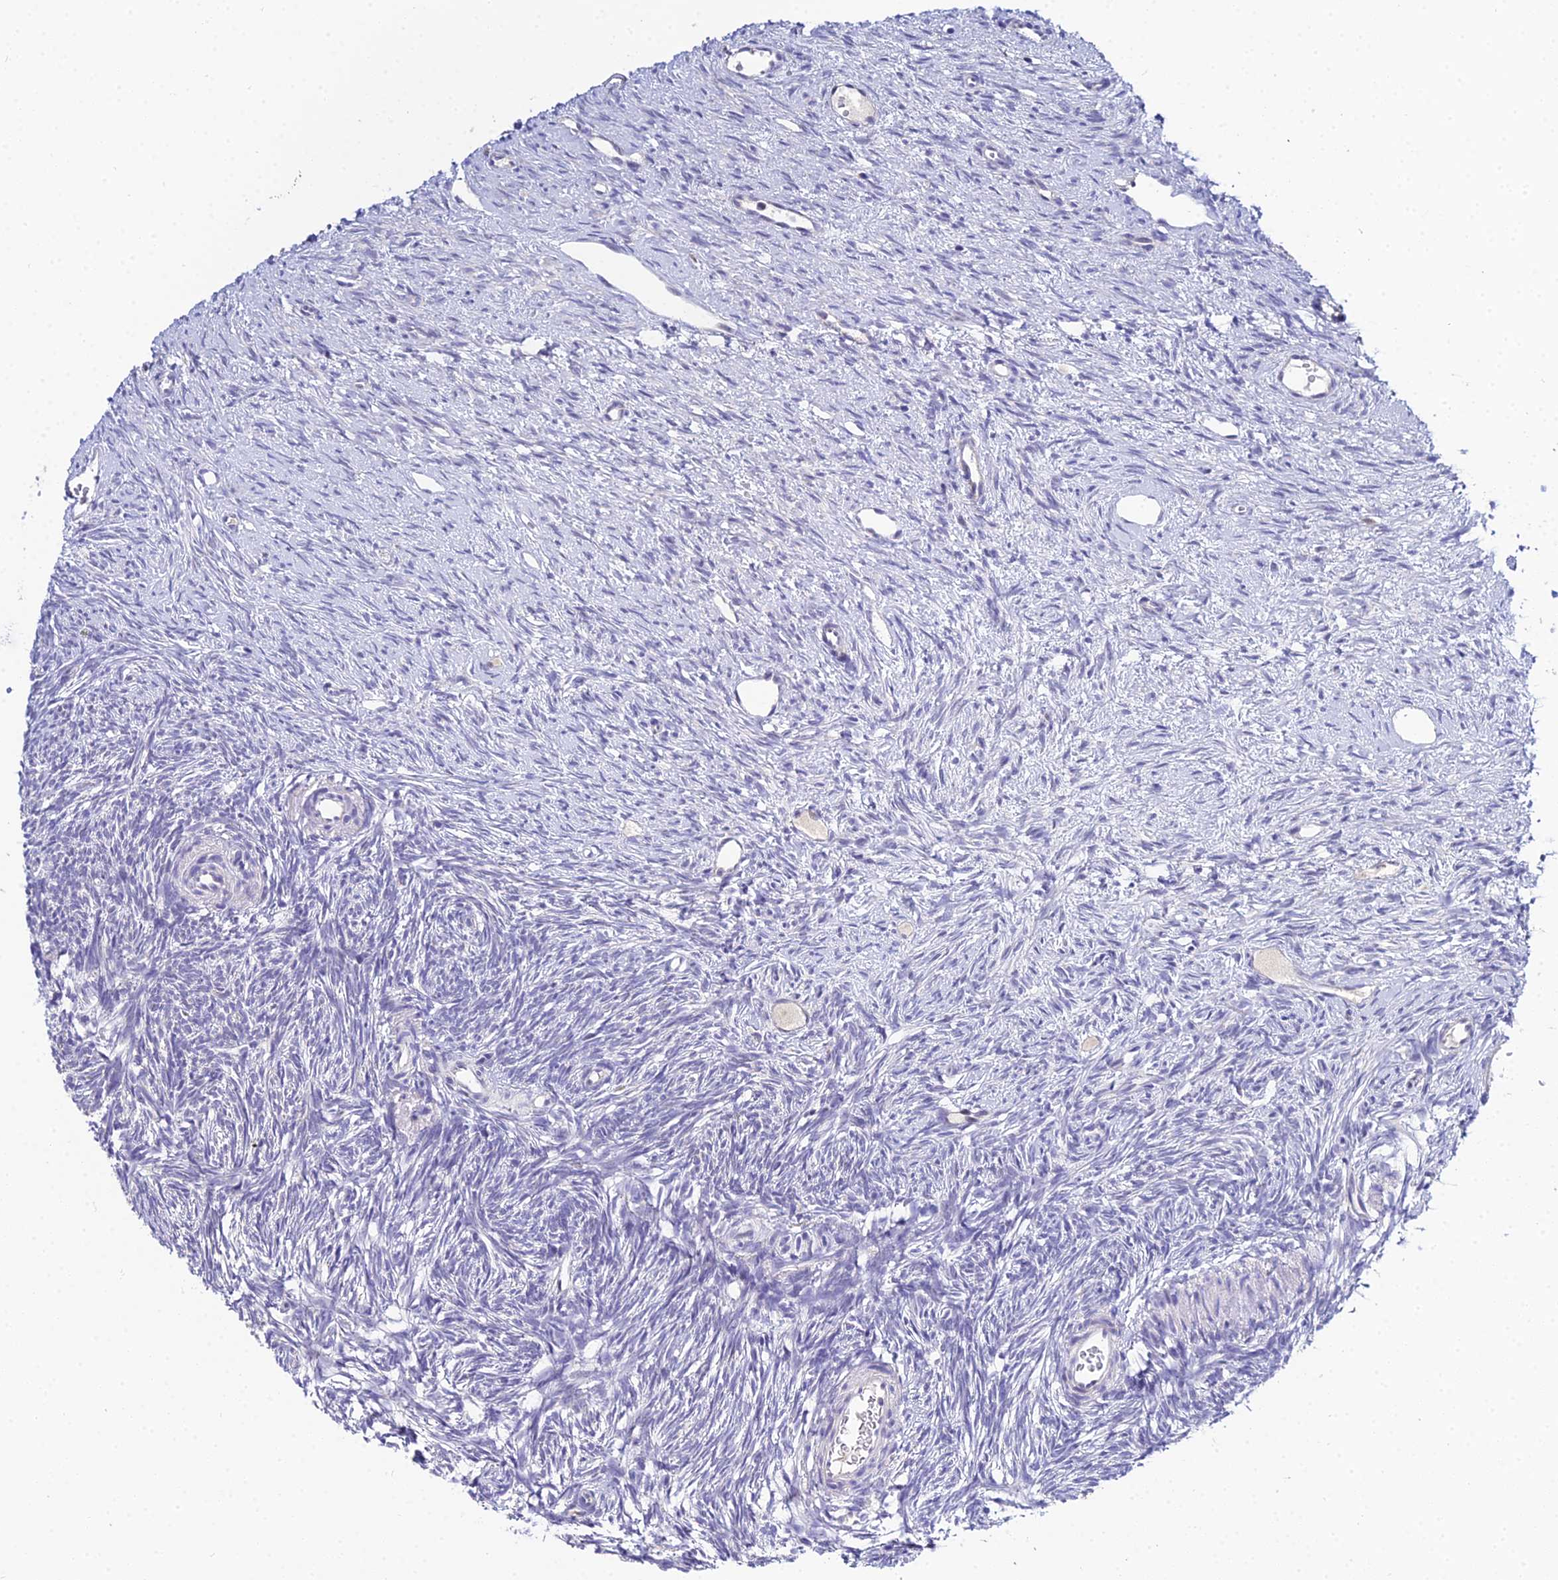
{"staining": {"intensity": "negative", "quantity": "none", "location": "none"}, "tissue": "ovary", "cell_type": "Ovarian stroma cells", "image_type": "normal", "snomed": [{"axis": "morphology", "description": "Normal tissue, NOS"}, {"axis": "topography", "description": "Ovary"}], "caption": "Immunohistochemistry image of benign ovary: human ovary stained with DAB (3,3'-diaminobenzidine) exhibits no significant protein staining in ovarian stroma cells.", "gene": "ZXDA", "patient": {"sex": "female", "age": 51}}